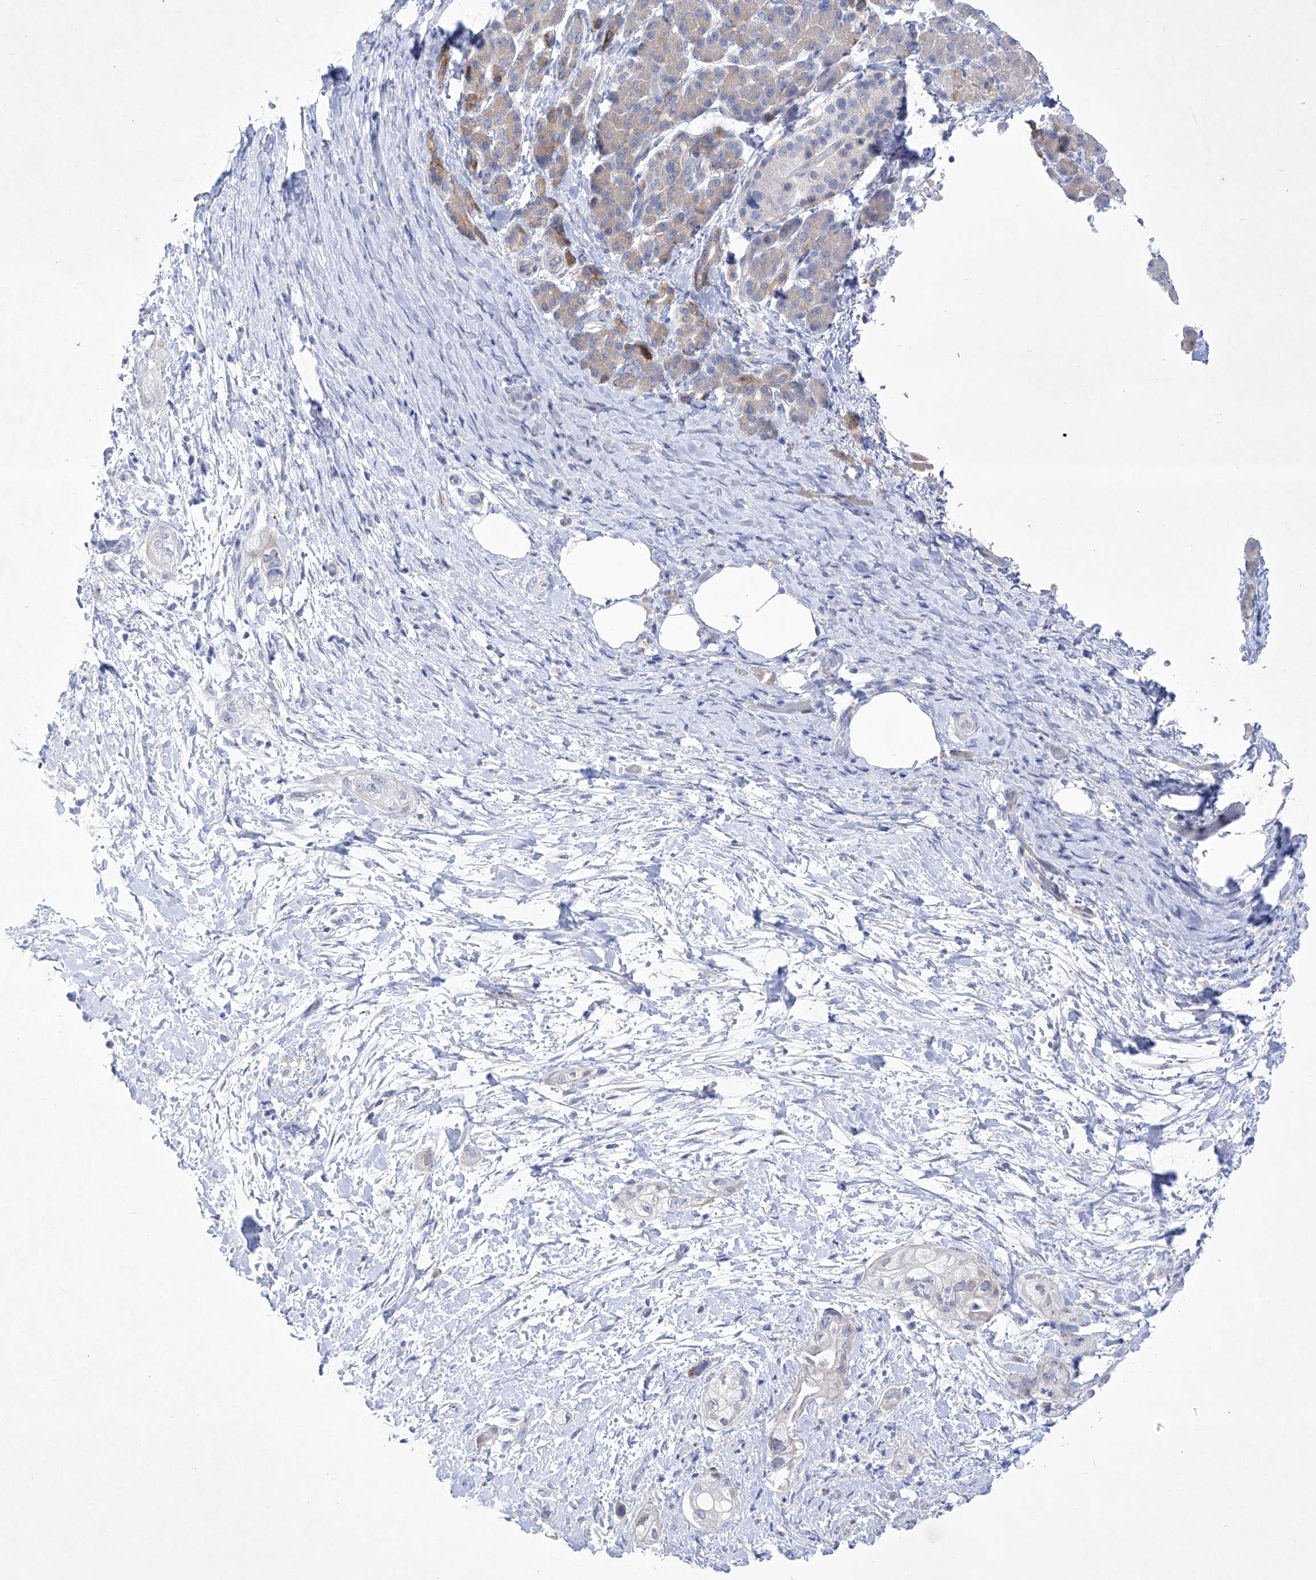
{"staining": {"intensity": "negative", "quantity": "none", "location": "none"}, "tissue": "pancreatic cancer", "cell_type": "Tumor cells", "image_type": "cancer", "snomed": [{"axis": "morphology", "description": "Adenocarcinoma, NOS"}, {"axis": "topography", "description": "Pancreas"}], "caption": "Immunohistochemical staining of pancreatic cancer shows no significant expression in tumor cells.", "gene": "C1orf87", "patient": {"sex": "male", "age": 58}}